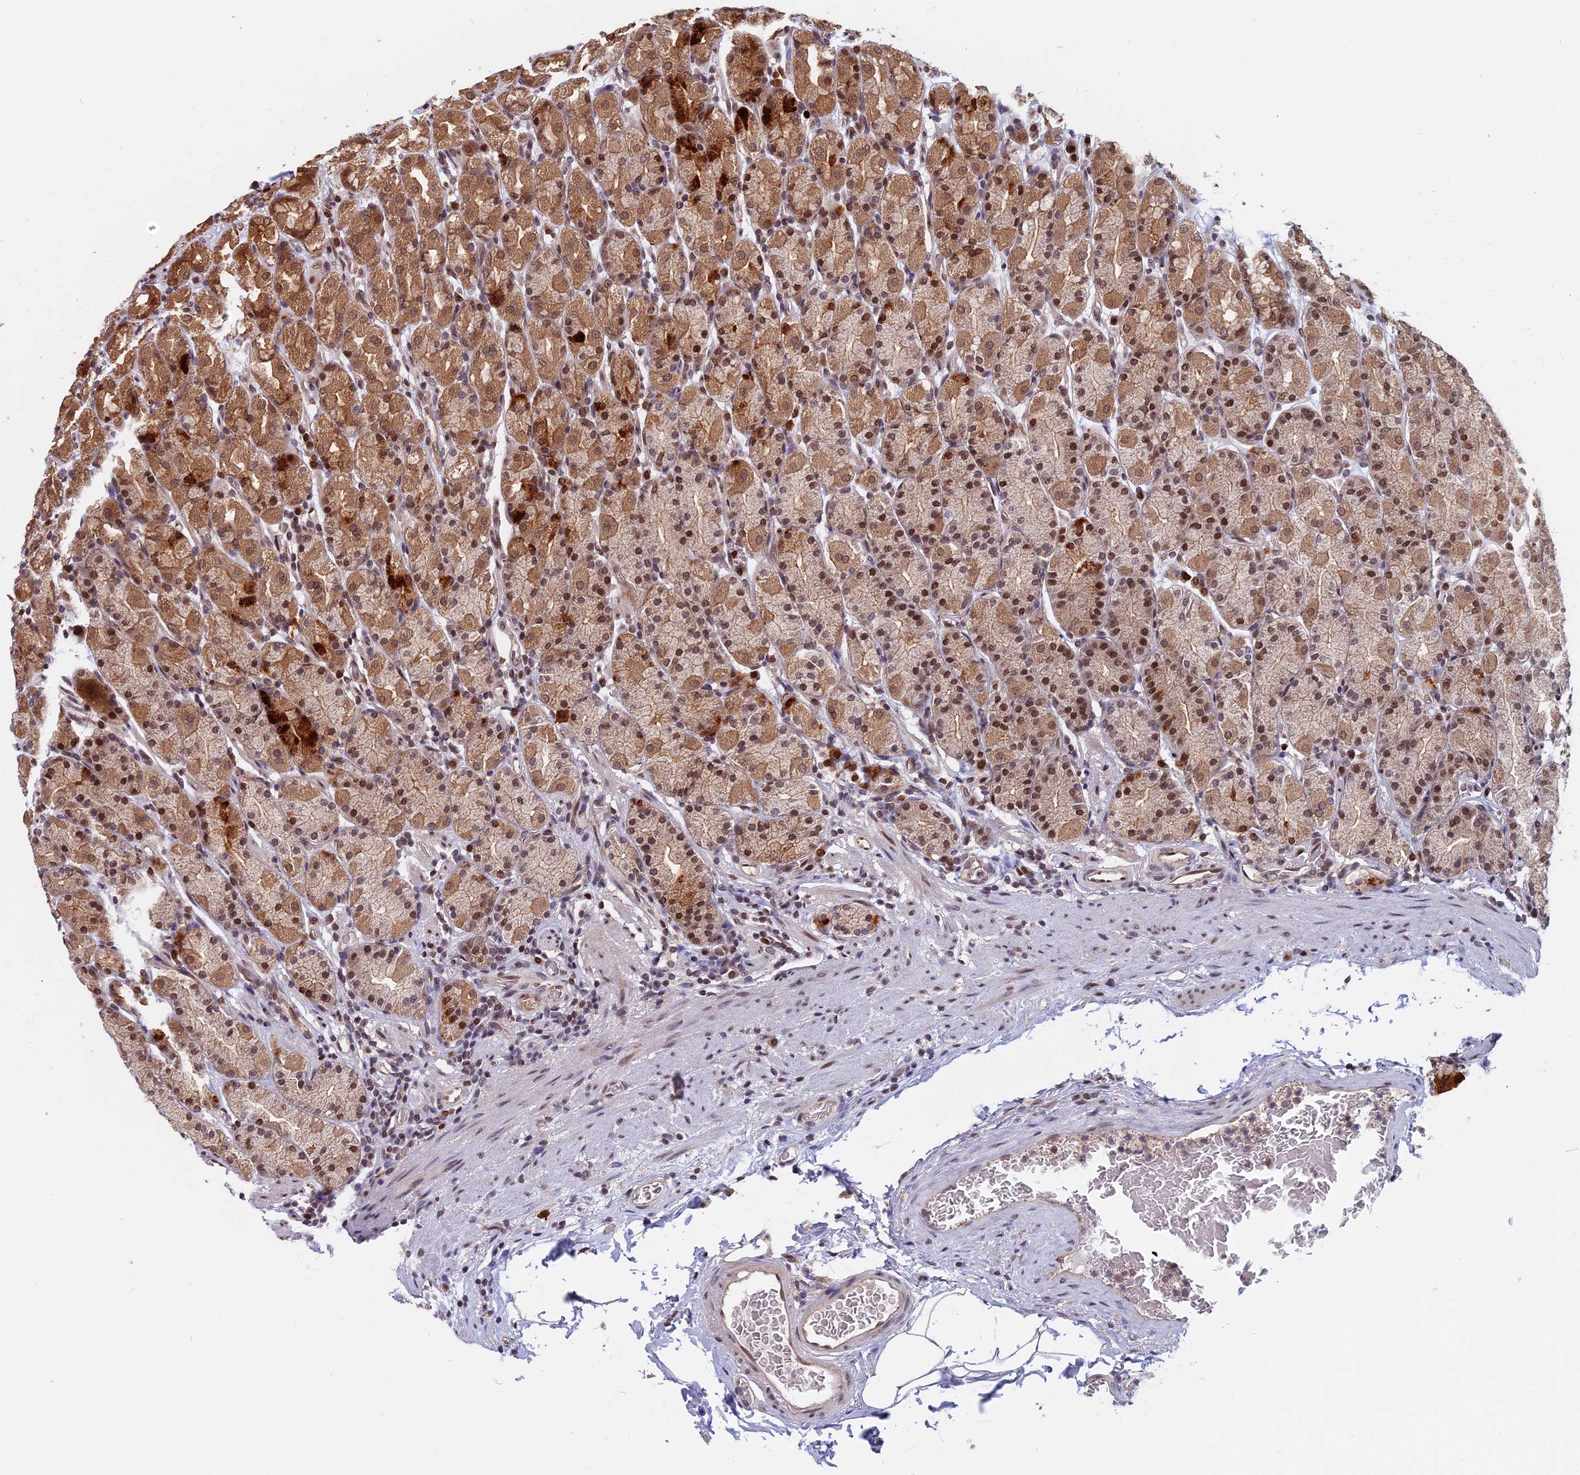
{"staining": {"intensity": "strong", "quantity": ">75%", "location": "cytoplasmic/membranous,nuclear"}, "tissue": "stomach", "cell_type": "Glandular cells", "image_type": "normal", "snomed": [{"axis": "morphology", "description": "Normal tissue, NOS"}, {"axis": "topography", "description": "Stomach, upper"}, {"axis": "topography", "description": "Stomach, lower"}, {"axis": "topography", "description": "Small intestine"}], "caption": "Protein expression analysis of normal human stomach reveals strong cytoplasmic/membranous,nuclear expression in approximately >75% of glandular cells. Ihc stains the protein of interest in brown and the nuclei are stained blue.", "gene": "CCDC113", "patient": {"sex": "male", "age": 68}}